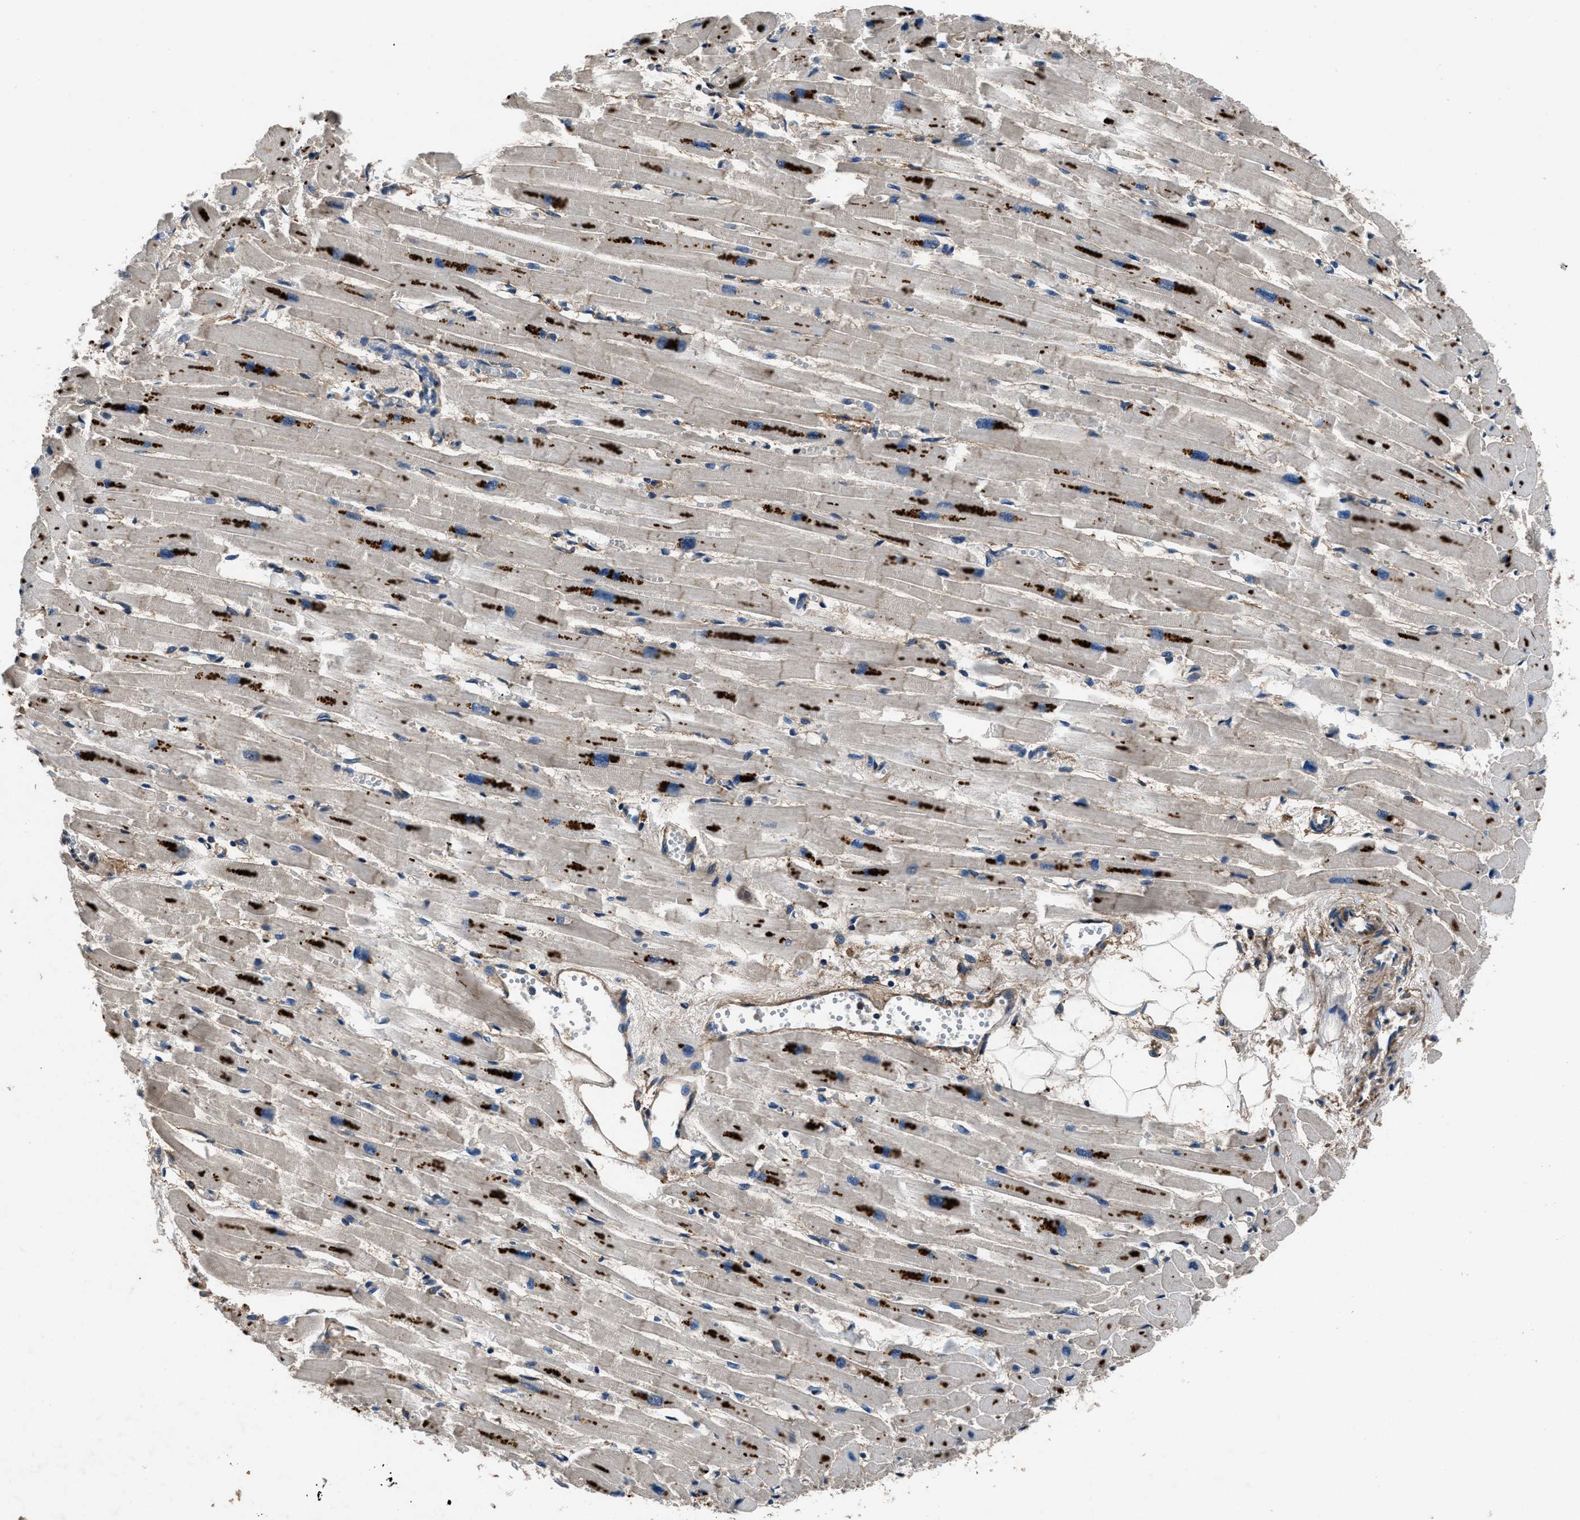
{"staining": {"intensity": "strong", "quantity": "<25%", "location": "cytoplasmic/membranous"}, "tissue": "heart muscle", "cell_type": "Cardiomyocytes", "image_type": "normal", "snomed": [{"axis": "morphology", "description": "Normal tissue, NOS"}, {"axis": "topography", "description": "Heart"}], "caption": "Heart muscle stained for a protein (brown) shows strong cytoplasmic/membranous positive expression in approximately <25% of cardiomyocytes.", "gene": "CD276", "patient": {"sex": "female", "age": 54}}